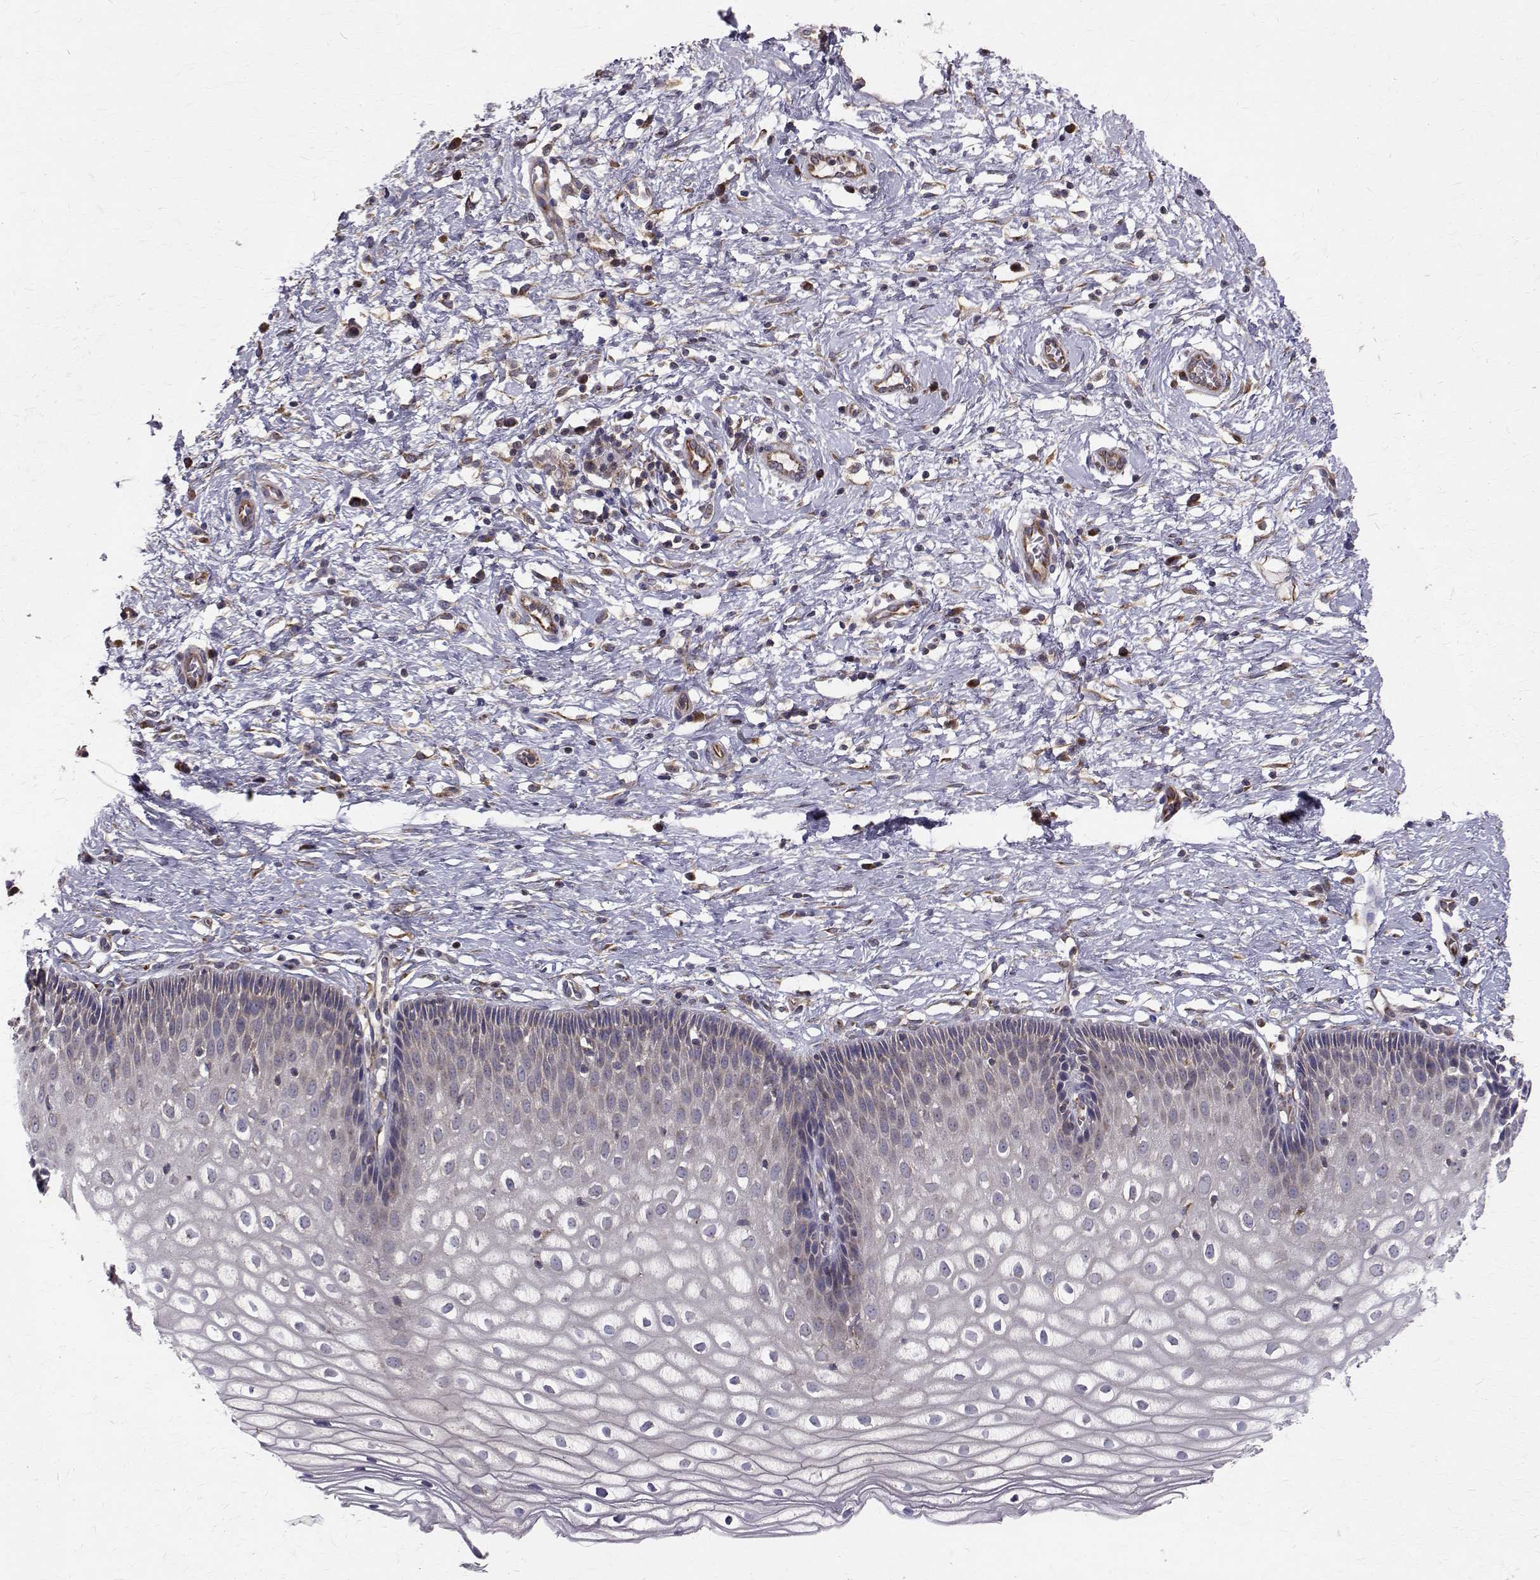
{"staining": {"intensity": "strong", "quantity": "25%-75%", "location": "cytoplasmic/membranous"}, "tissue": "cervix", "cell_type": "Glandular cells", "image_type": "normal", "snomed": [{"axis": "morphology", "description": "Normal tissue, NOS"}, {"axis": "topography", "description": "Cervix"}], "caption": "Protein expression analysis of benign human cervix reveals strong cytoplasmic/membranous staining in approximately 25%-75% of glandular cells. (Brightfield microscopy of DAB IHC at high magnification).", "gene": "ARFGAP1", "patient": {"sex": "female", "age": 36}}